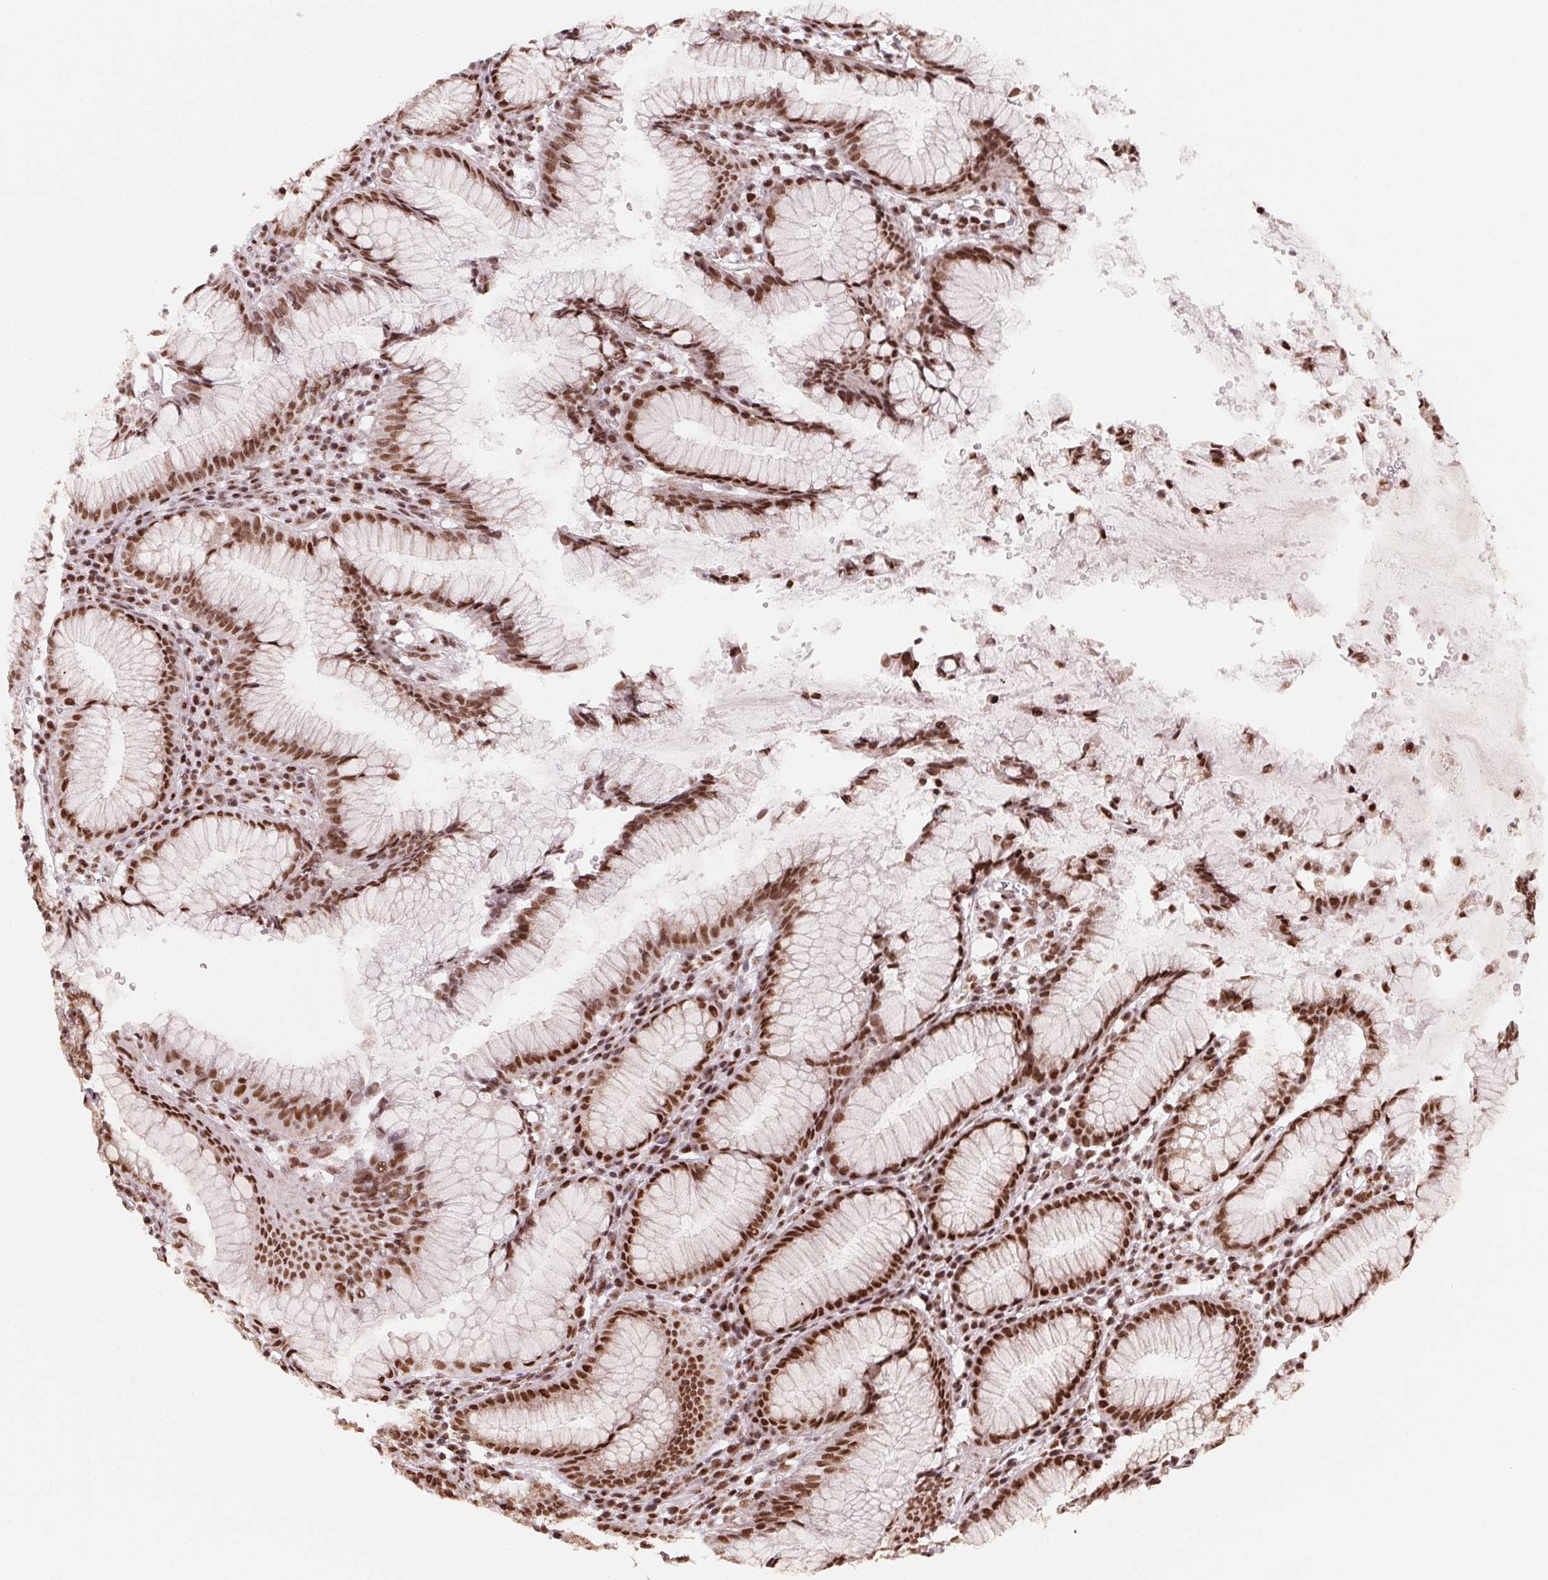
{"staining": {"intensity": "moderate", "quantity": ">75%", "location": "cytoplasmic/membranous,nuclear"}, "tissue": "stomach", "cell_type": "Glandular cells", "image_type": "normal", "snomed": [{"axis": "morphology", "description": "Normal tissue, NOS"}, {"axis": "topography", "description": "Stomach"}], "caption": "IHC image of benign stomach: stomach stained using IHC demonstrates medium levels of moderate protein expression localized specifically in the cytoplasmic/membranous,nuclear of glandular cells, appearing as a cytoplasmic/membranous,nuclear brown color.", "gene": "TOPORS", "patient": {"sex": "male", "age": 55}}